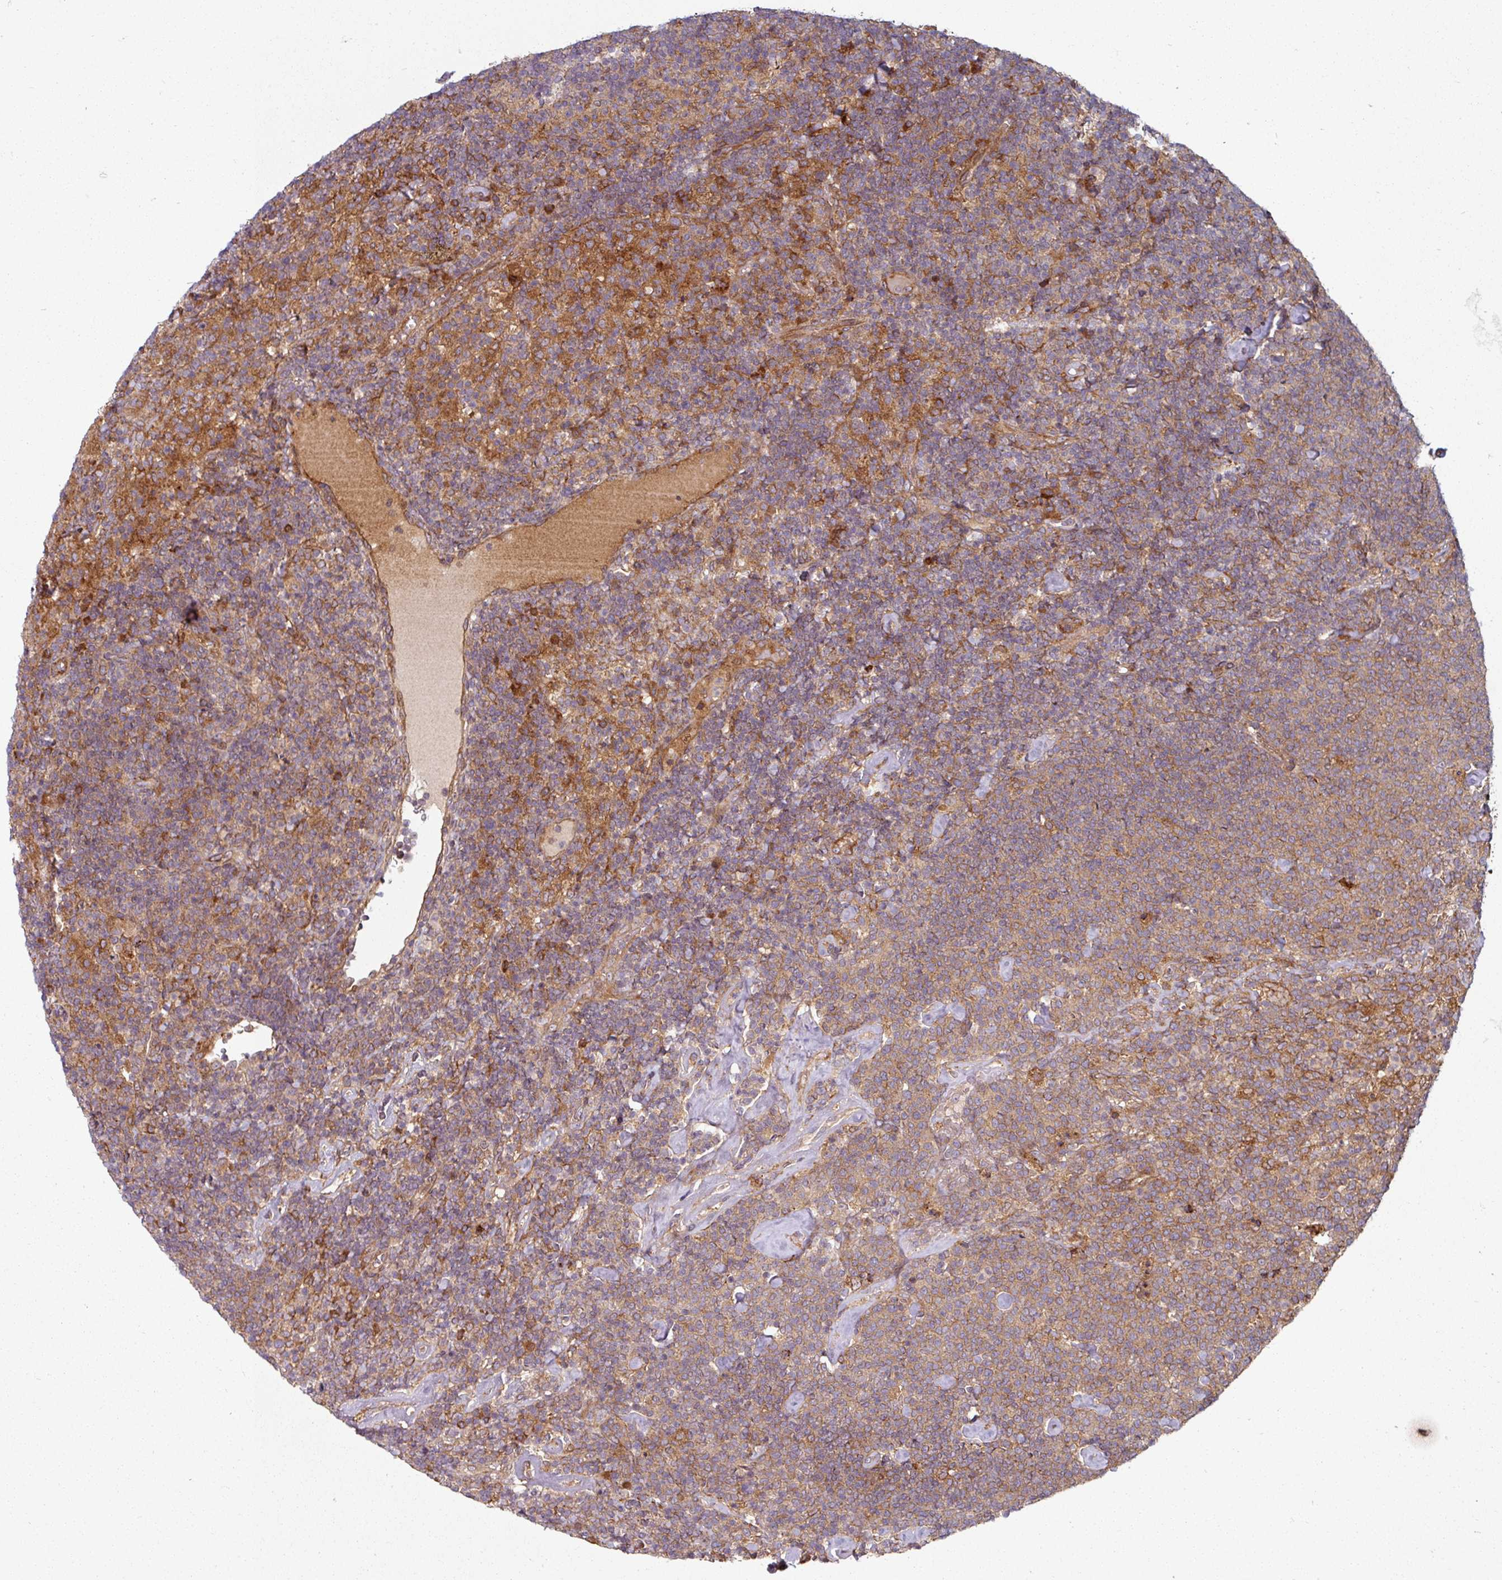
{"staining": {"intensity": "moderate", "quantity": ">75%", "location": "cytoplasmic/membranous"}, "tissue": "lymphoma", "cell_type": "Tumor cells", "image_type": "cancer", "snomed": [{"axis": "morphology", "description": "Malignant lymphoma, non-Hodgkin's type, High grade"}, {"axis": "topography", "description": "Lymph node"}], "caption": "The histopathology image displays staining of high-grade malignant lymphoma, non-Hodgkin's type, revealing moderate cytoplasmic/membranous protein staining (brown color) within tumor cells. Immunohistochemistry stains the protein in brown and the nuclei are stained blue.", "gene": "RAB5A", "patient": {"sex": "male", "age": 61}}